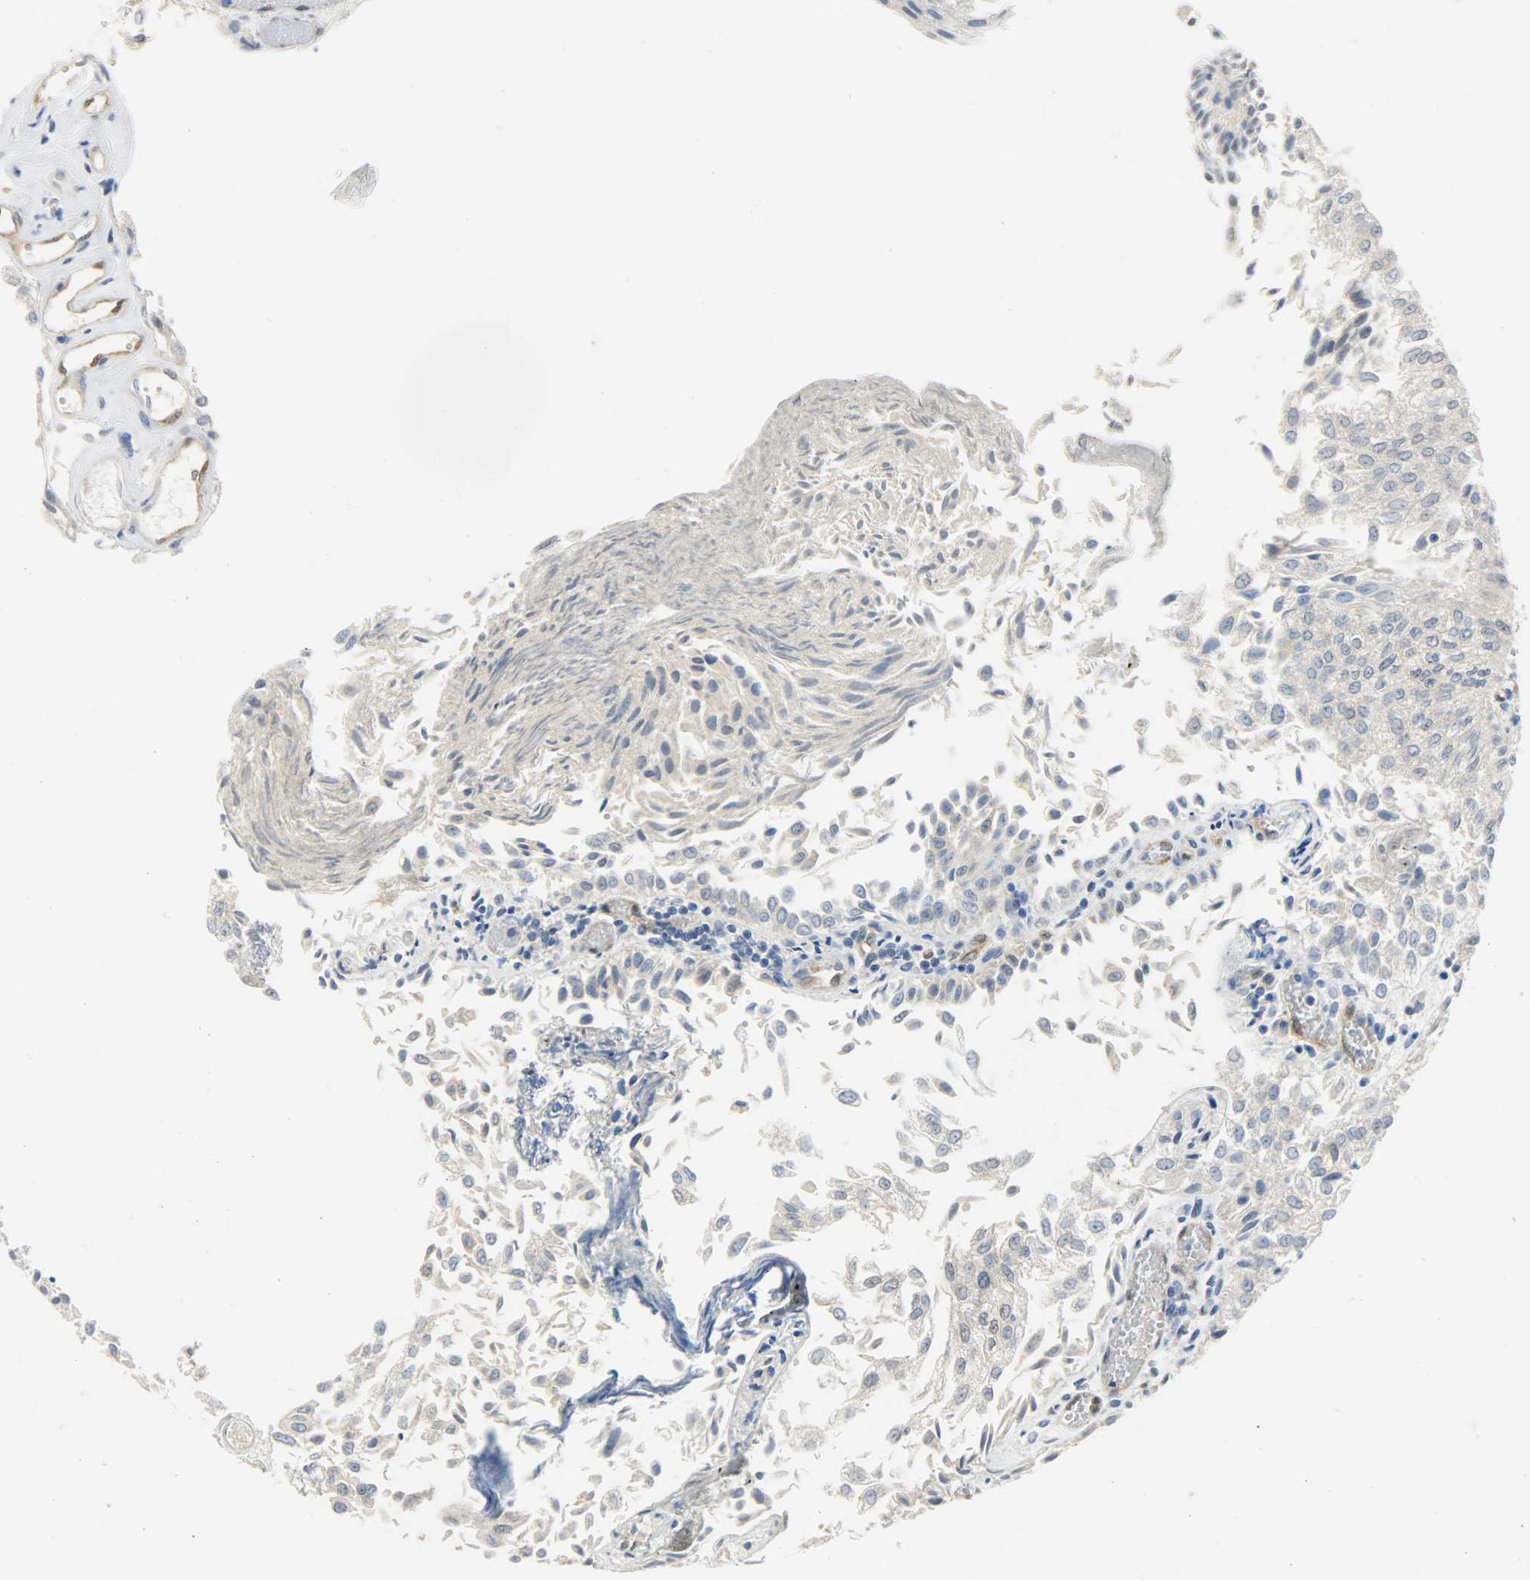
{"staining": {"intensity": "negative", "quantity": "none", "location": "none"}, "tissue": "urothelial cancer", "cell_type": "Tumor cells", "image_type": "cancer", "snomed": [{"axis": "morphology", "description": "Urothelial carcinoma, Low grade"}, {"axis": "topography", "description": "Urinary bladder"}], "caption": "Immunohistochemical staining of urothelial carcinoma (low-grade) demonstrates no significant expression in tumor cells.", "gene": "FKBP1A", "patient": {"sex": "male", "age": 86}}